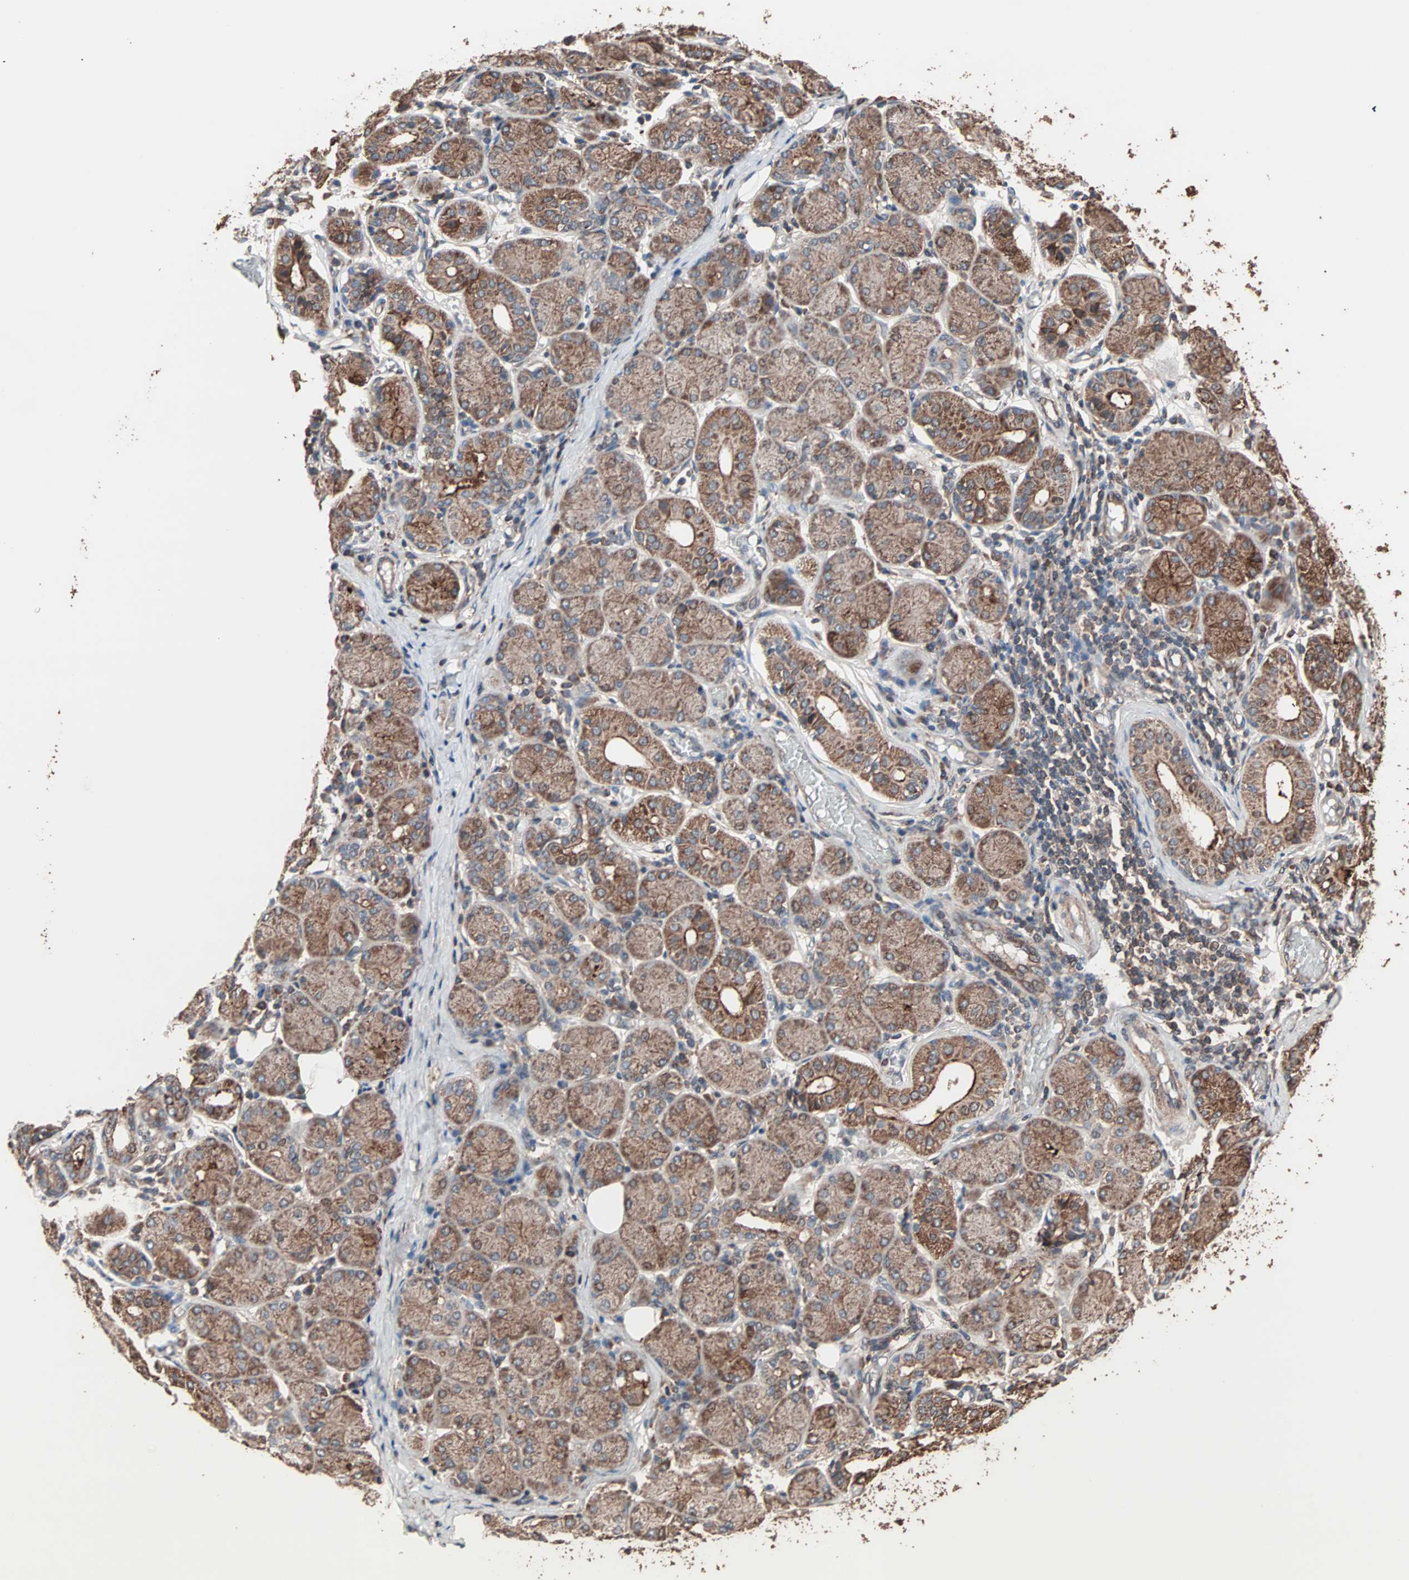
{"staining": {"intensity": "strong", "quantity": ">75%", "location": "cytoplasmic/membranous"}, "tissue": "salivary gland", "cell_type": "Glandular cells", "image_type": "normal", "snomed": [{"axis": "morphology", "description": "Normal tissue, NOS"}, {"axis": "topography", "description": "Salivary gland"}], "caption": "IHC of unremarkable human salivary gland demonstrates high levels of strong cytoplasmic/membranous staining in approximately >75% of glandular cells.", "gene": "MRPL2", "patient": {"sex": "female", "age": 24}}